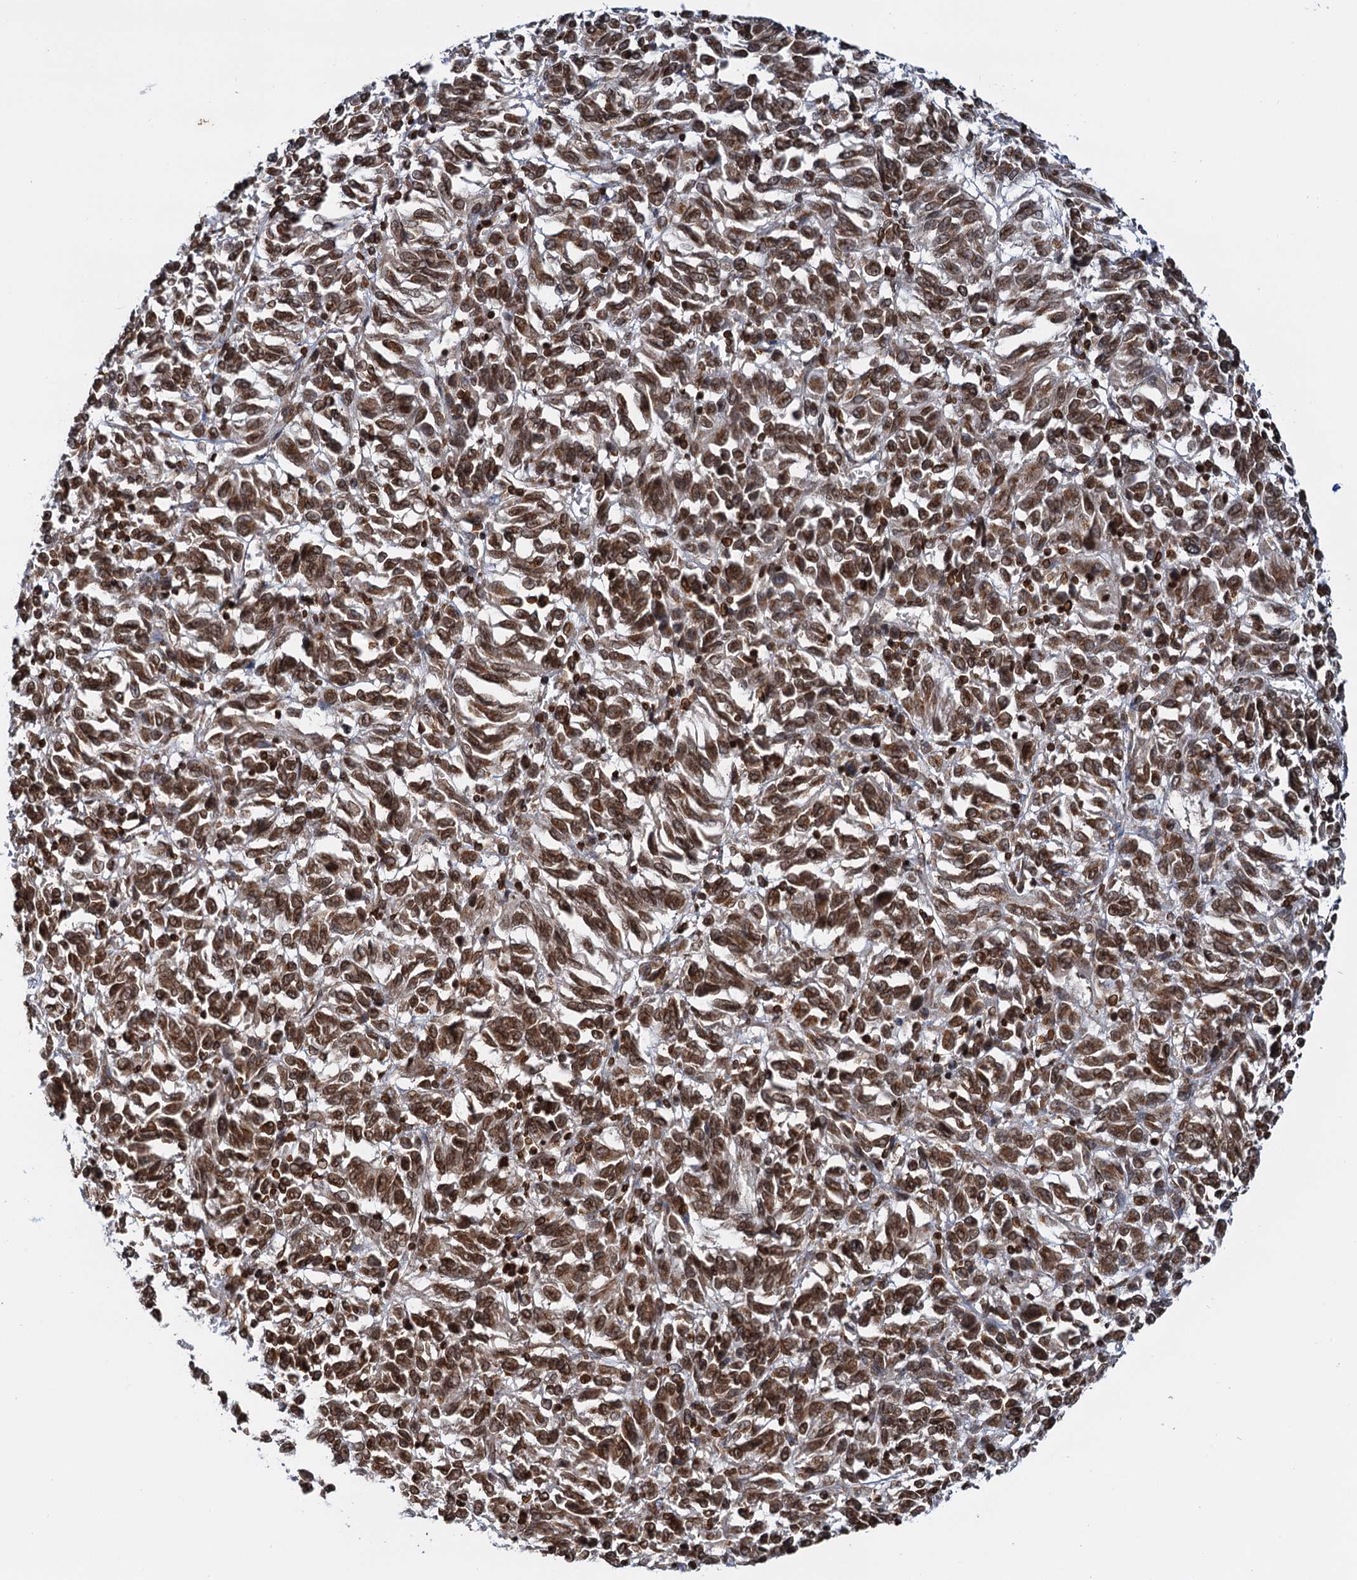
{"staining": {"intensity": "strong", "quantity": ">75%", "location": "nuclear"}, "tissue": "melanoma", "cell_type": "Tumor cells", "image_type": "cancer", "snomed": [{"axis": "morphology", "description": "Malignant melanoma, Metastatic site"}, {"axis": "topography", "description": "Lung"}], "caption": "A brown stain labels strong nuclear staining of a protein in malignant melanoma (metastatic site) tumor cells.", "gene": "ZC3H13", "patient": {"sex": "male", "age": 64}}